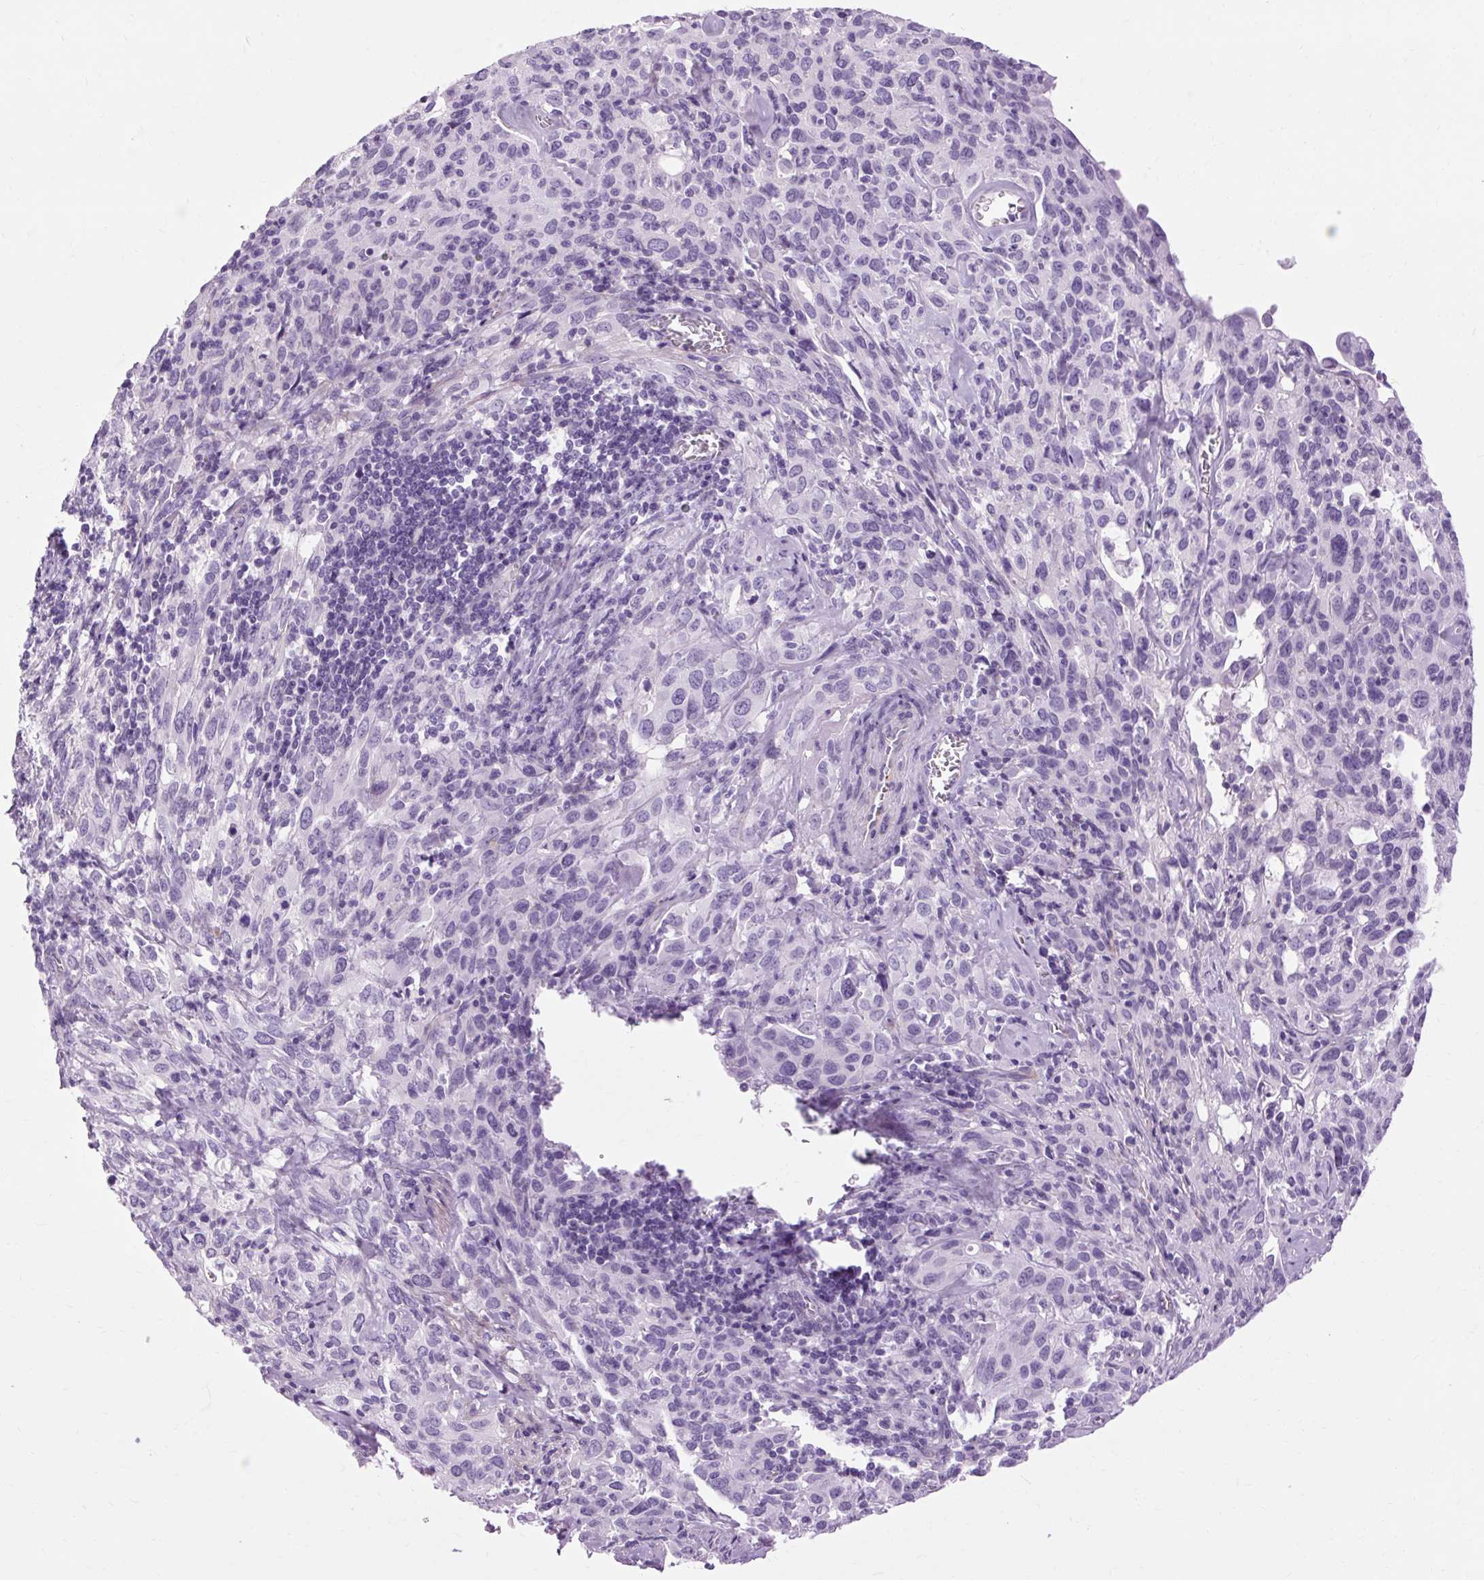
{"staining": {"intensity": "negative", "quantity": "none", "location": "none"}, "tissue": "cervical cancer", "cell_type": "Tumor cells", "image_type": "cancer", "snomed": [{"axis": "morphology", "description": "Normal tissue, NOS"}, {"axis": "morphology", "description": "Squamous cell carcinoma, NOS"}, {"axis": "topography", "description": "Cervix"}], "caption": "IHC histopathology image of neoplastic tissue: cervical squamous cell carcinoma stained with DAB demonstrates no significant protein staining in tumor cells.", "gene": "OOEP", "patient": {"sex": "female", "age": 51}}